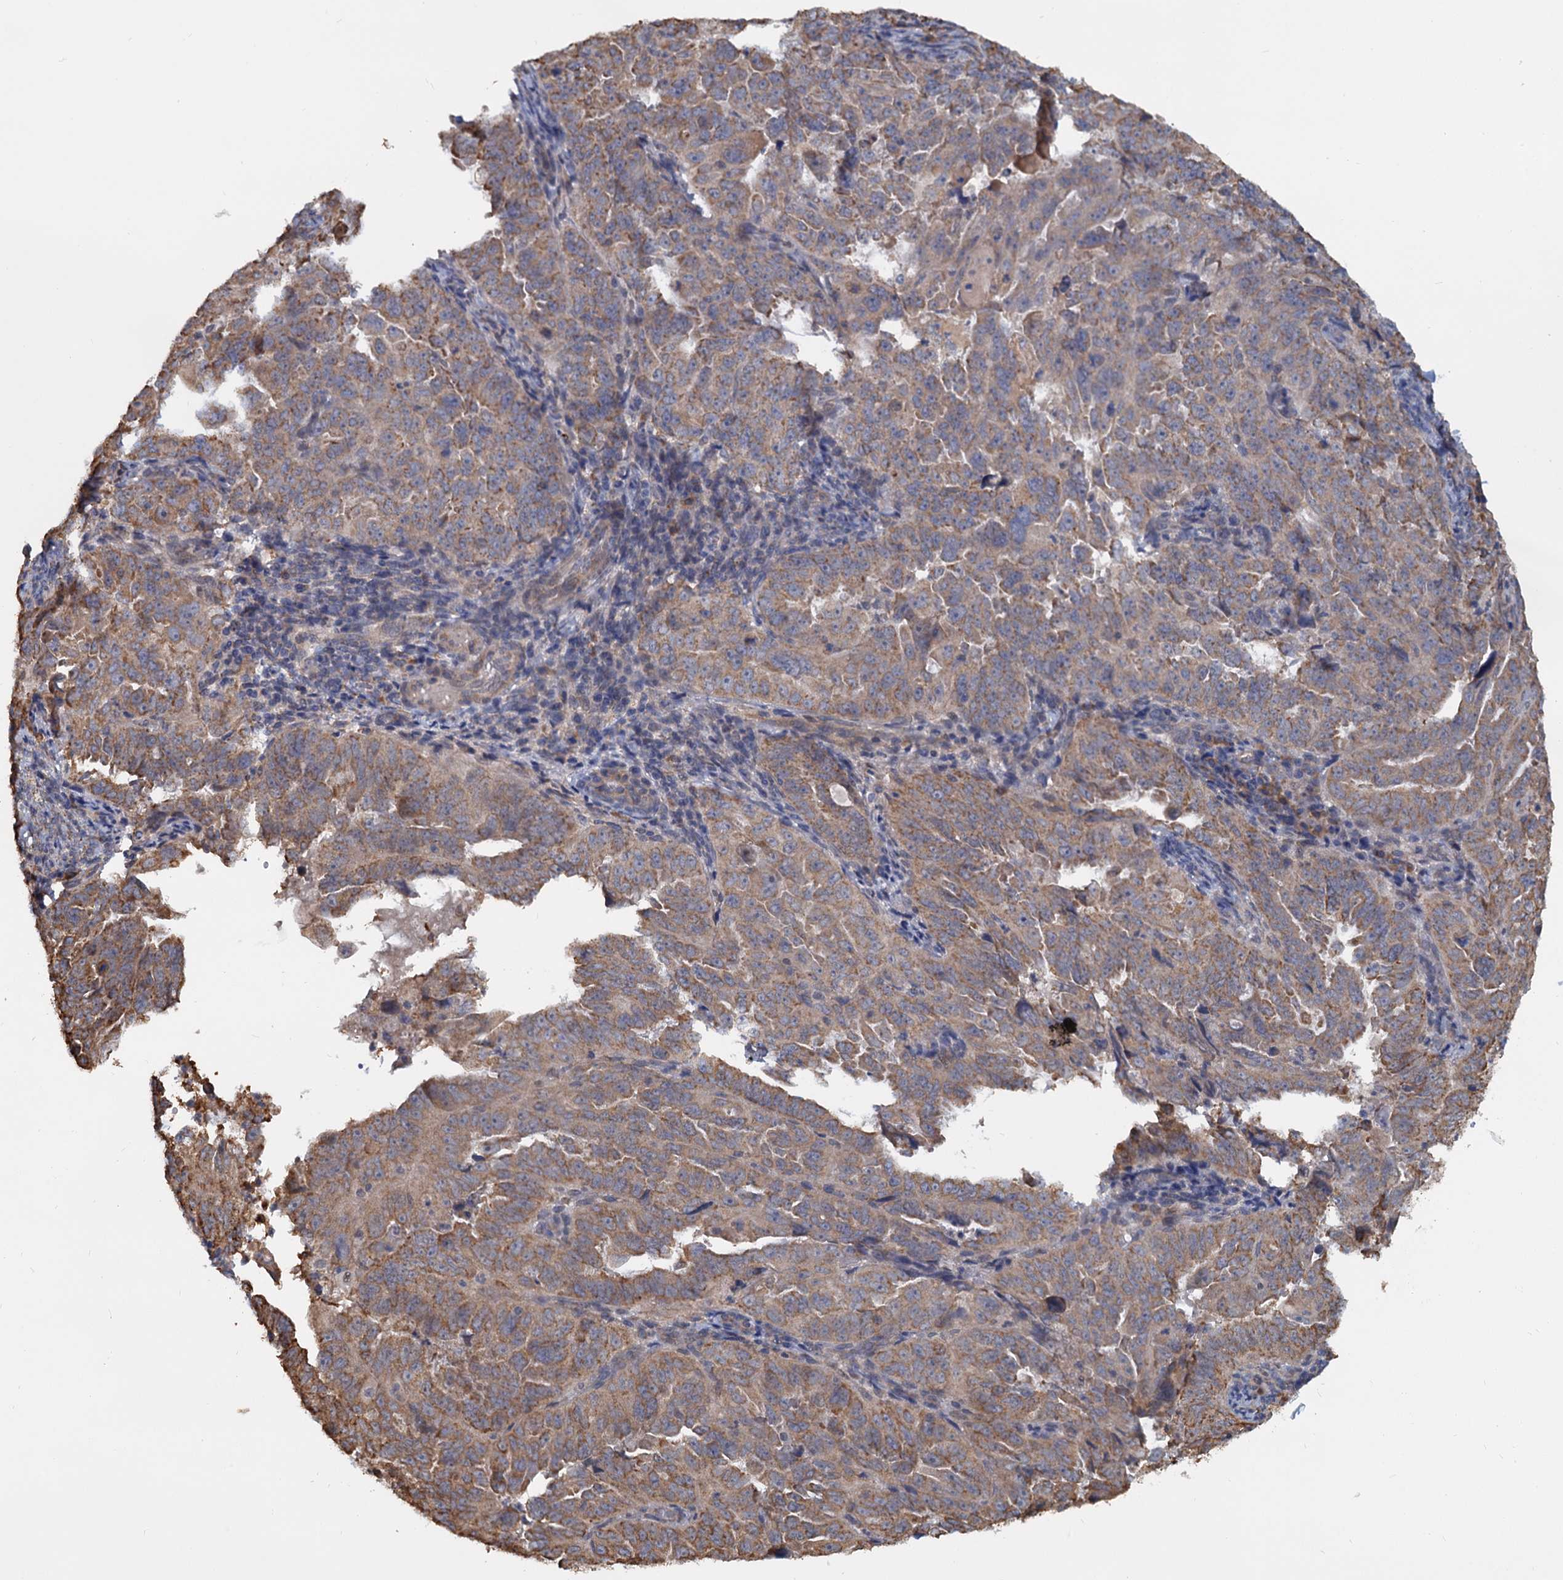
{"staining": {"intensity": "moderate", "quantity": ">75%", "location": "cytoplasmic/membranous"}, "tissue": "endometrial cancer", "cell_type": "Tumor cells", "image_type": "cancer", "snomed": [{"axis": "morphology", "description": "Adenocarcinoma, NOS"}, {"axis": "topography", "description": "Endometrium"}], "caption": "Immunohistochemistry photomicrograph of endometrial cancer stained for a protein (brown), which exhibits medium levels of moderate cytoplasmic/membranous expression in approximately >75% of tumor cells.", "gene": "LRRC51", "patient": {"sex": "female", "age": 65}}